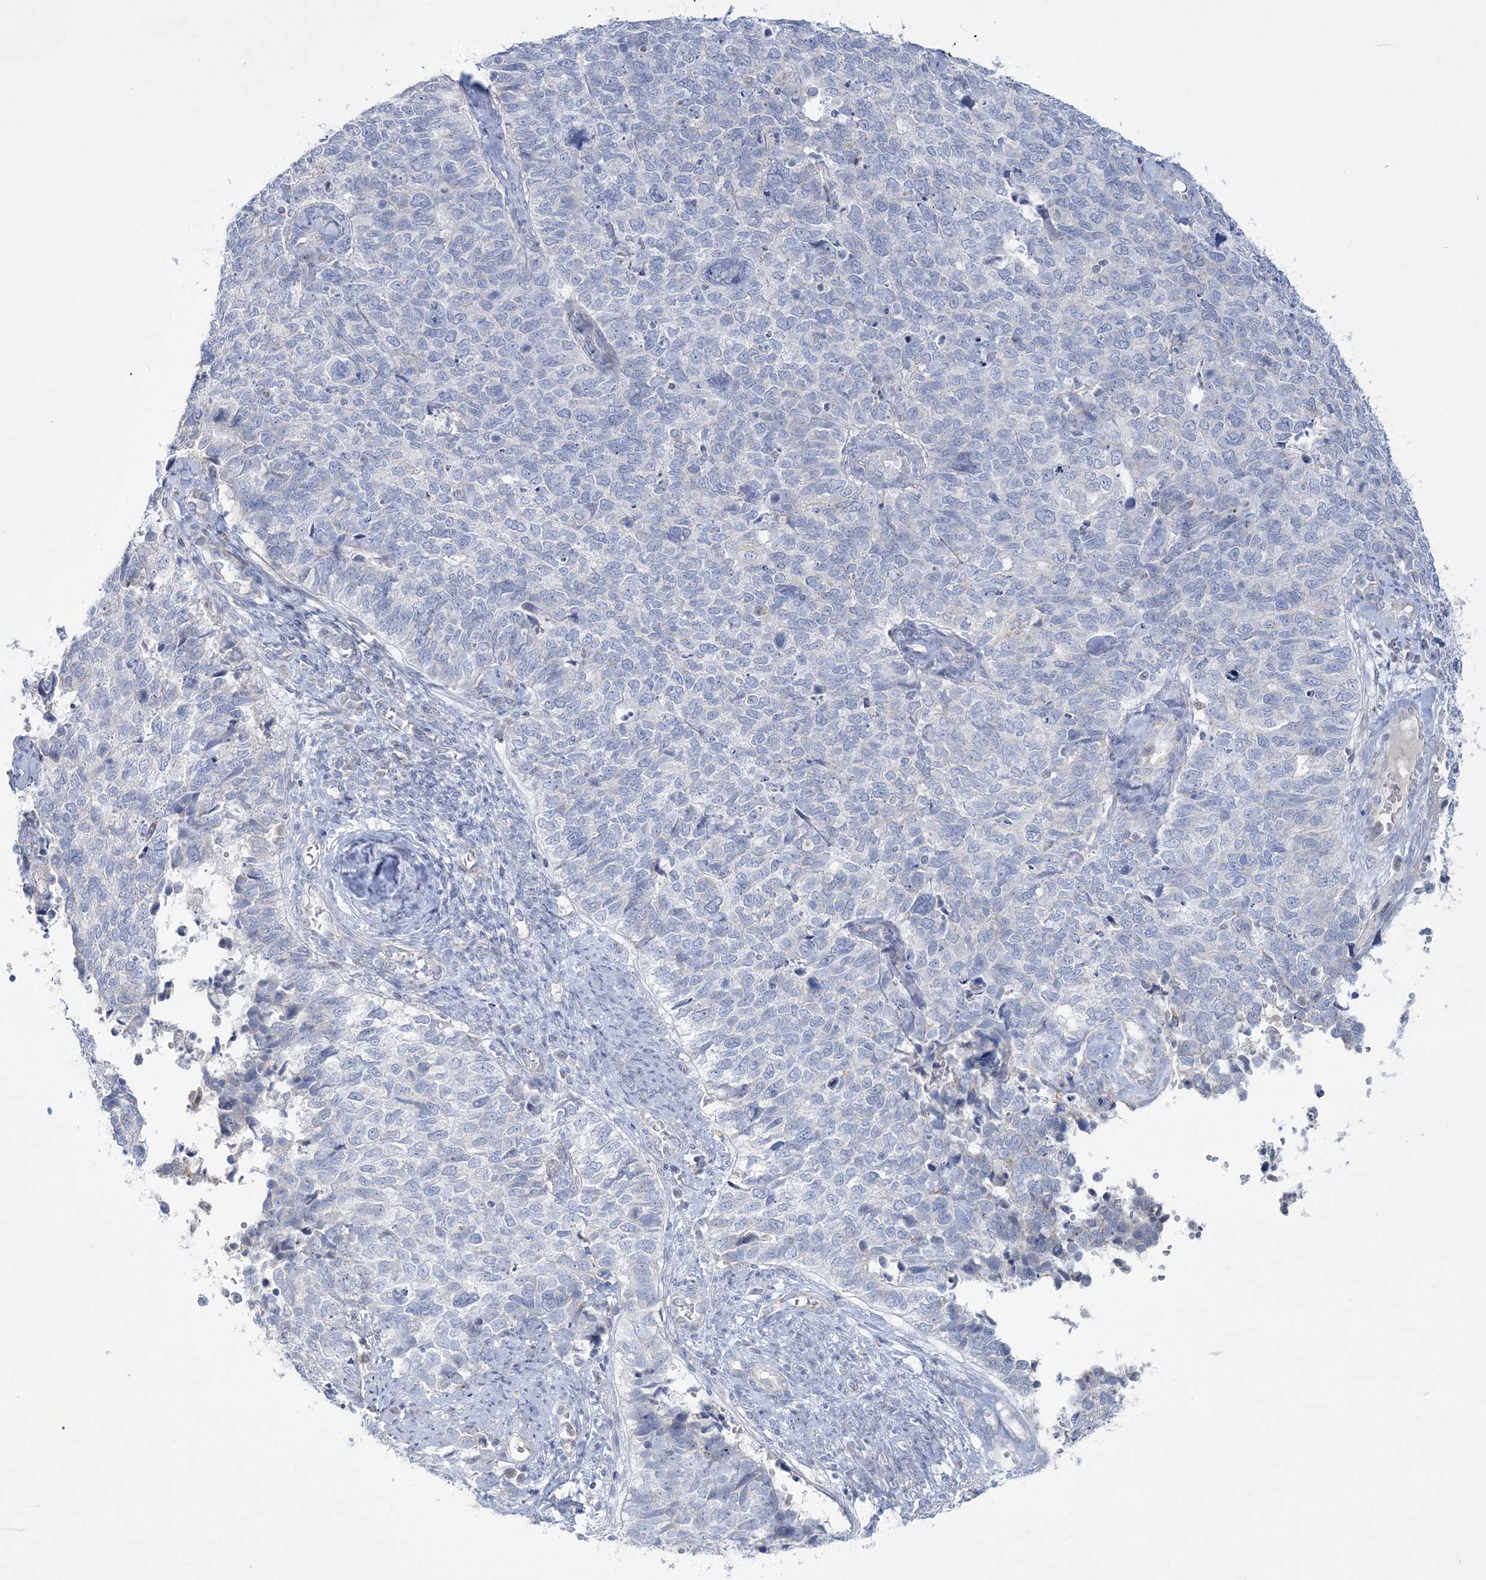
{"staining": {"intensity": "negative", "quantity": "none", "location": "none"}, "tissue": "cervical cancer", "cell_type": "Tumor cells", "image_type": "cancer", "snomed": [{"axis": "morphology", "description": "Squamous cell carcinoma, NOS"}, {"axis": "topography", "description": "Cervix"}], "caption": "This is a histopathology image of IHC staining of cervical squamous cell carcinoma, which shows no expression in tumor cells.", "gene": "TBC1D7", "patient": {"sex": "female", "age": 63}}